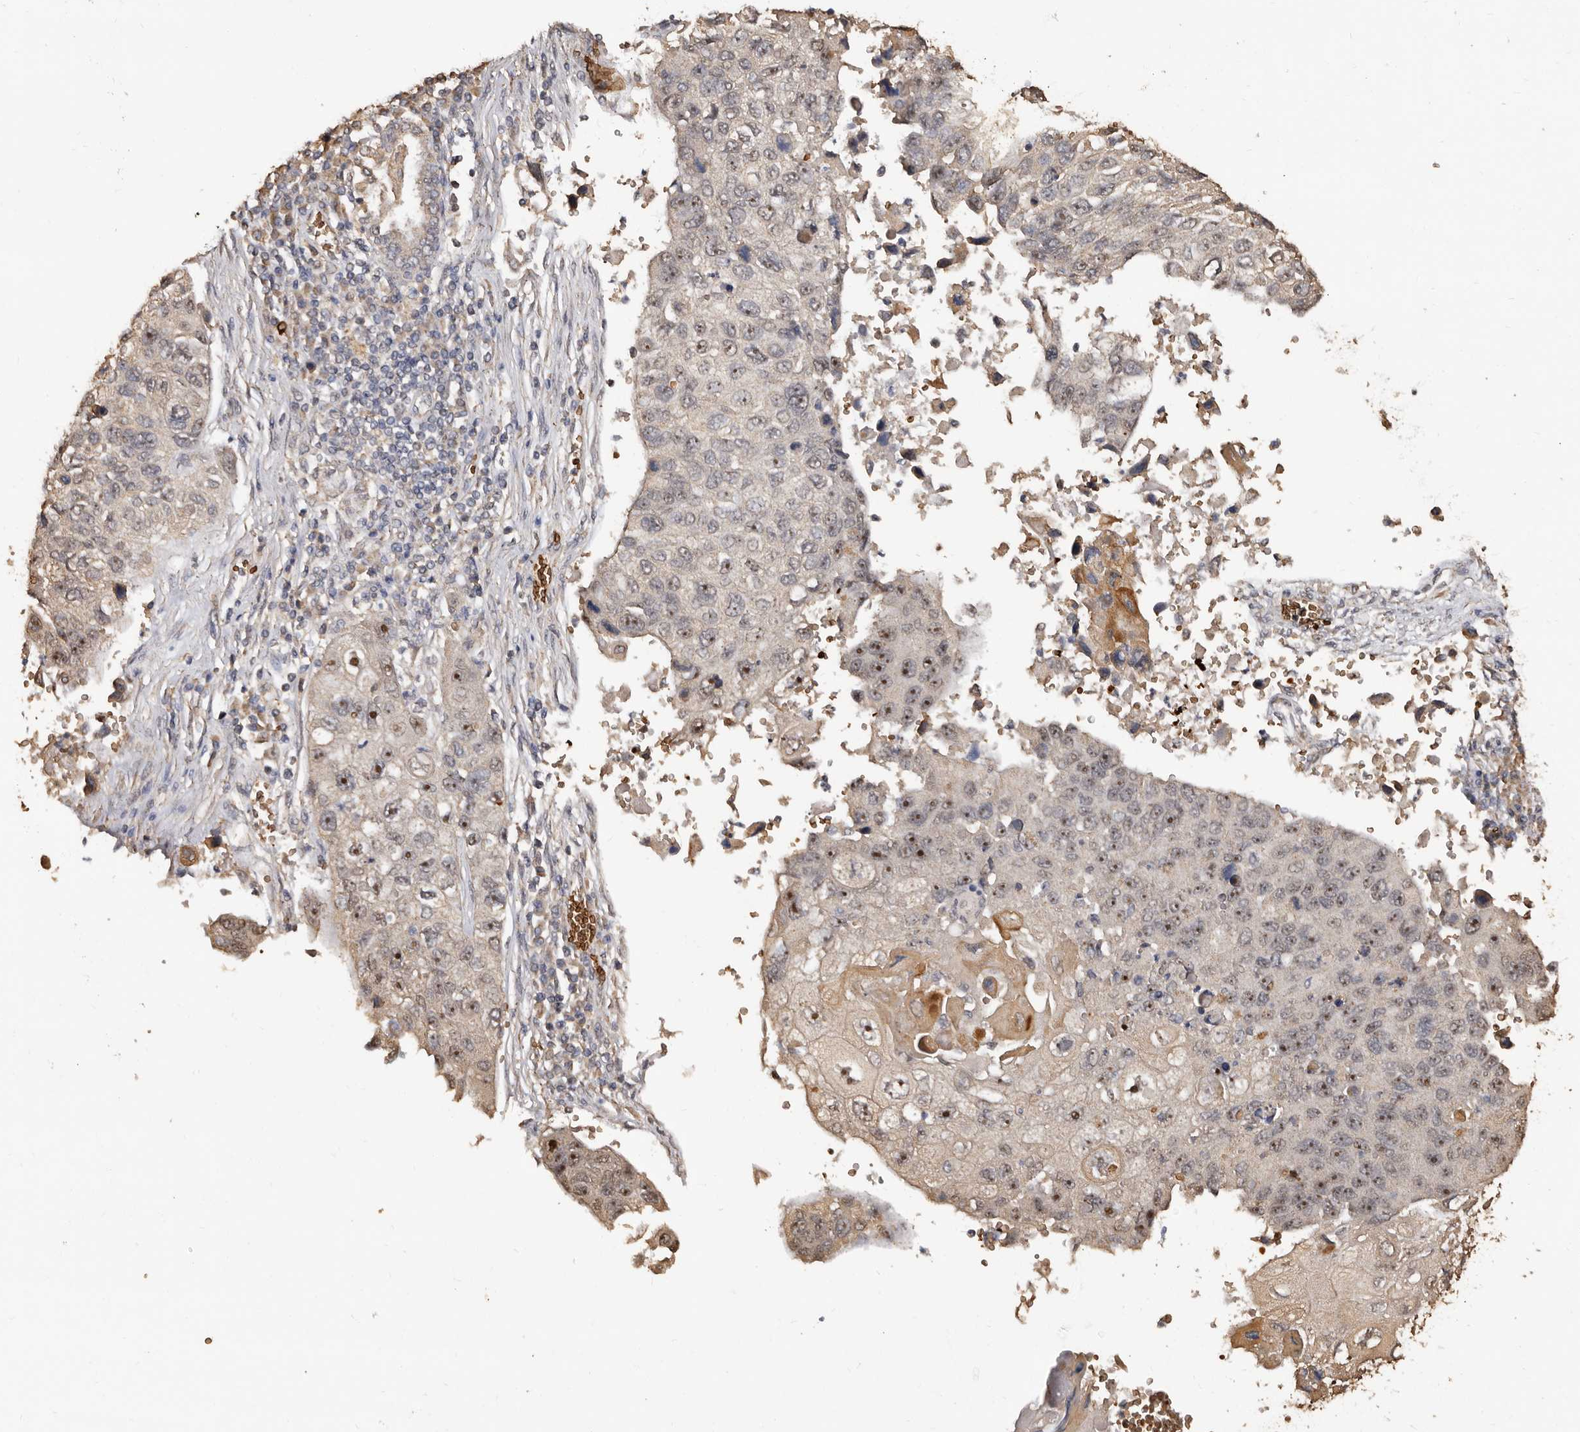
{"staining": {"intensity": "moderate", "quantity": "<25%", "location": "nuclear"}, "tissue": "lung cancer", "cell_type": "Tumor cells", "image_type": "cancer", "snomed": [{"axis": "morphology", "description": "Squamous cell carcinoma, NOS"}, {"axis": "topography", "description": "Lung"}], "caption": "DAB (3,3'-diaminobenzidine) immunohistochemical staining of human lung squamous cell carcinoma displays moderate nuclear protein positivity in approximately <25% of tumor cells.", "gene": "GRAMD2A", "patient": {"sex": "male", "age": 61}}